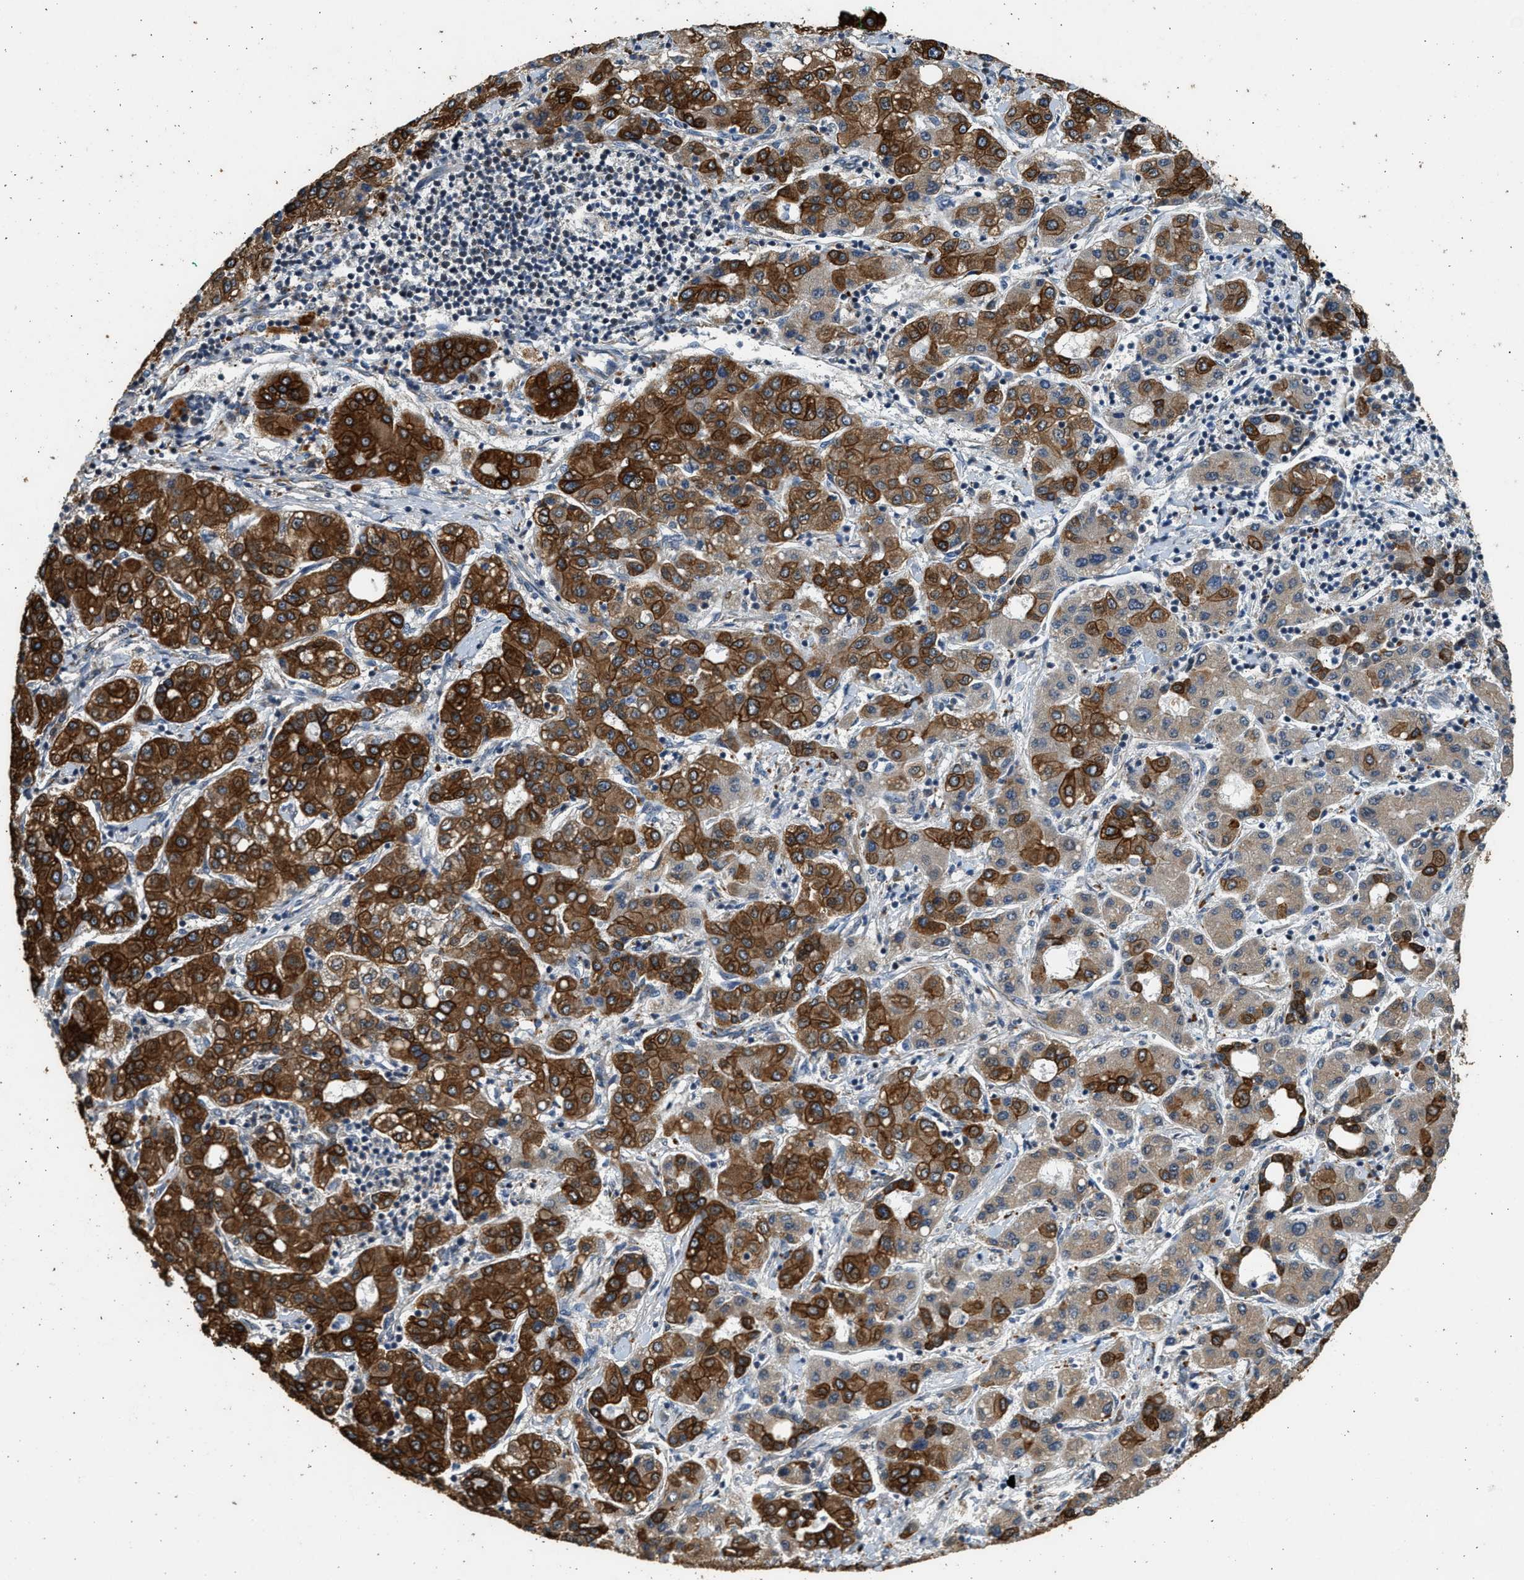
{"staining": {"intensity": "strong", "quantity": ">75%", "location": "cytoplasmic/membranous"}, "tissue": "liver cancer", "cell_type": "Tumor cells", "image_type": "cancer", "snomed": [{"axis": "morphology", "description": "Carcinoma, Hepatocellular, NOS"}, {"axis": "topography", "description": "Liver"}], "caption": "Liver cancer (hepatocellular carcinoma) tissue shows strong cytoplasmic/membranous positivity in about >75% of tumor cells", "gene": "PCLO", "patient": {"sex": "male", "age": 65}}